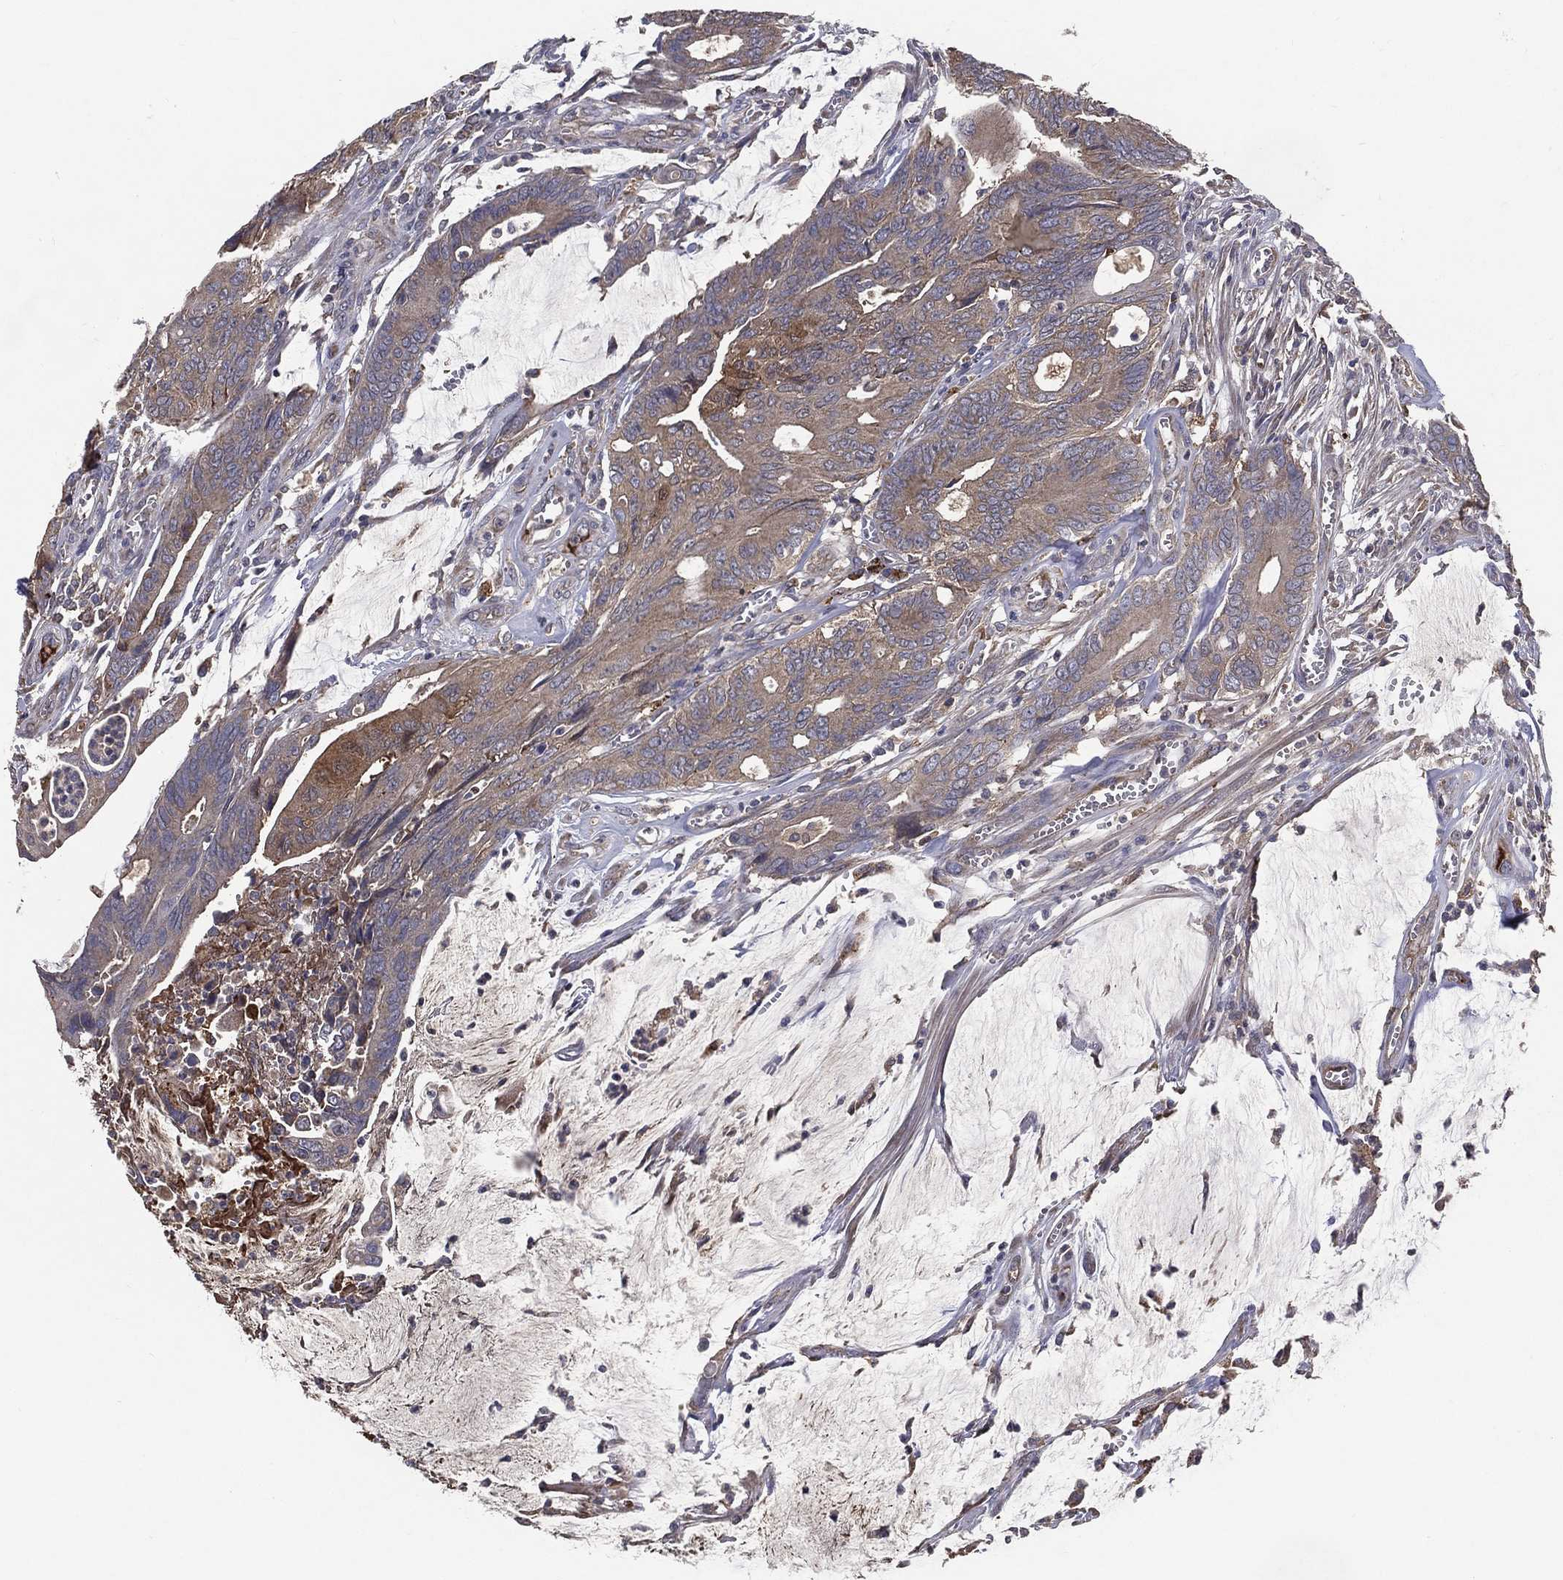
{"staining": {"intensity": "moderate", "quantity": "<25%", "location": "cytoplasmic/membranous"}, "tissue": "colorectal cancer", "cell_type": "Tumor cells", "image_type": "cancer", "snomed": [{"axis": "morphology", "description": "Normal tissue, NOS"}, {"axis": "morphology", "description": "Adenocarcinoma, NOS"}, {"axis": "topography", "description": "Colon"}], "caption": "Human colorectal adenocarcinoma stained with a protein marker displays moderate staining in tumor cells.", "gene": "MT-ND1", "patient": {"sex": "male", "age": 65}}